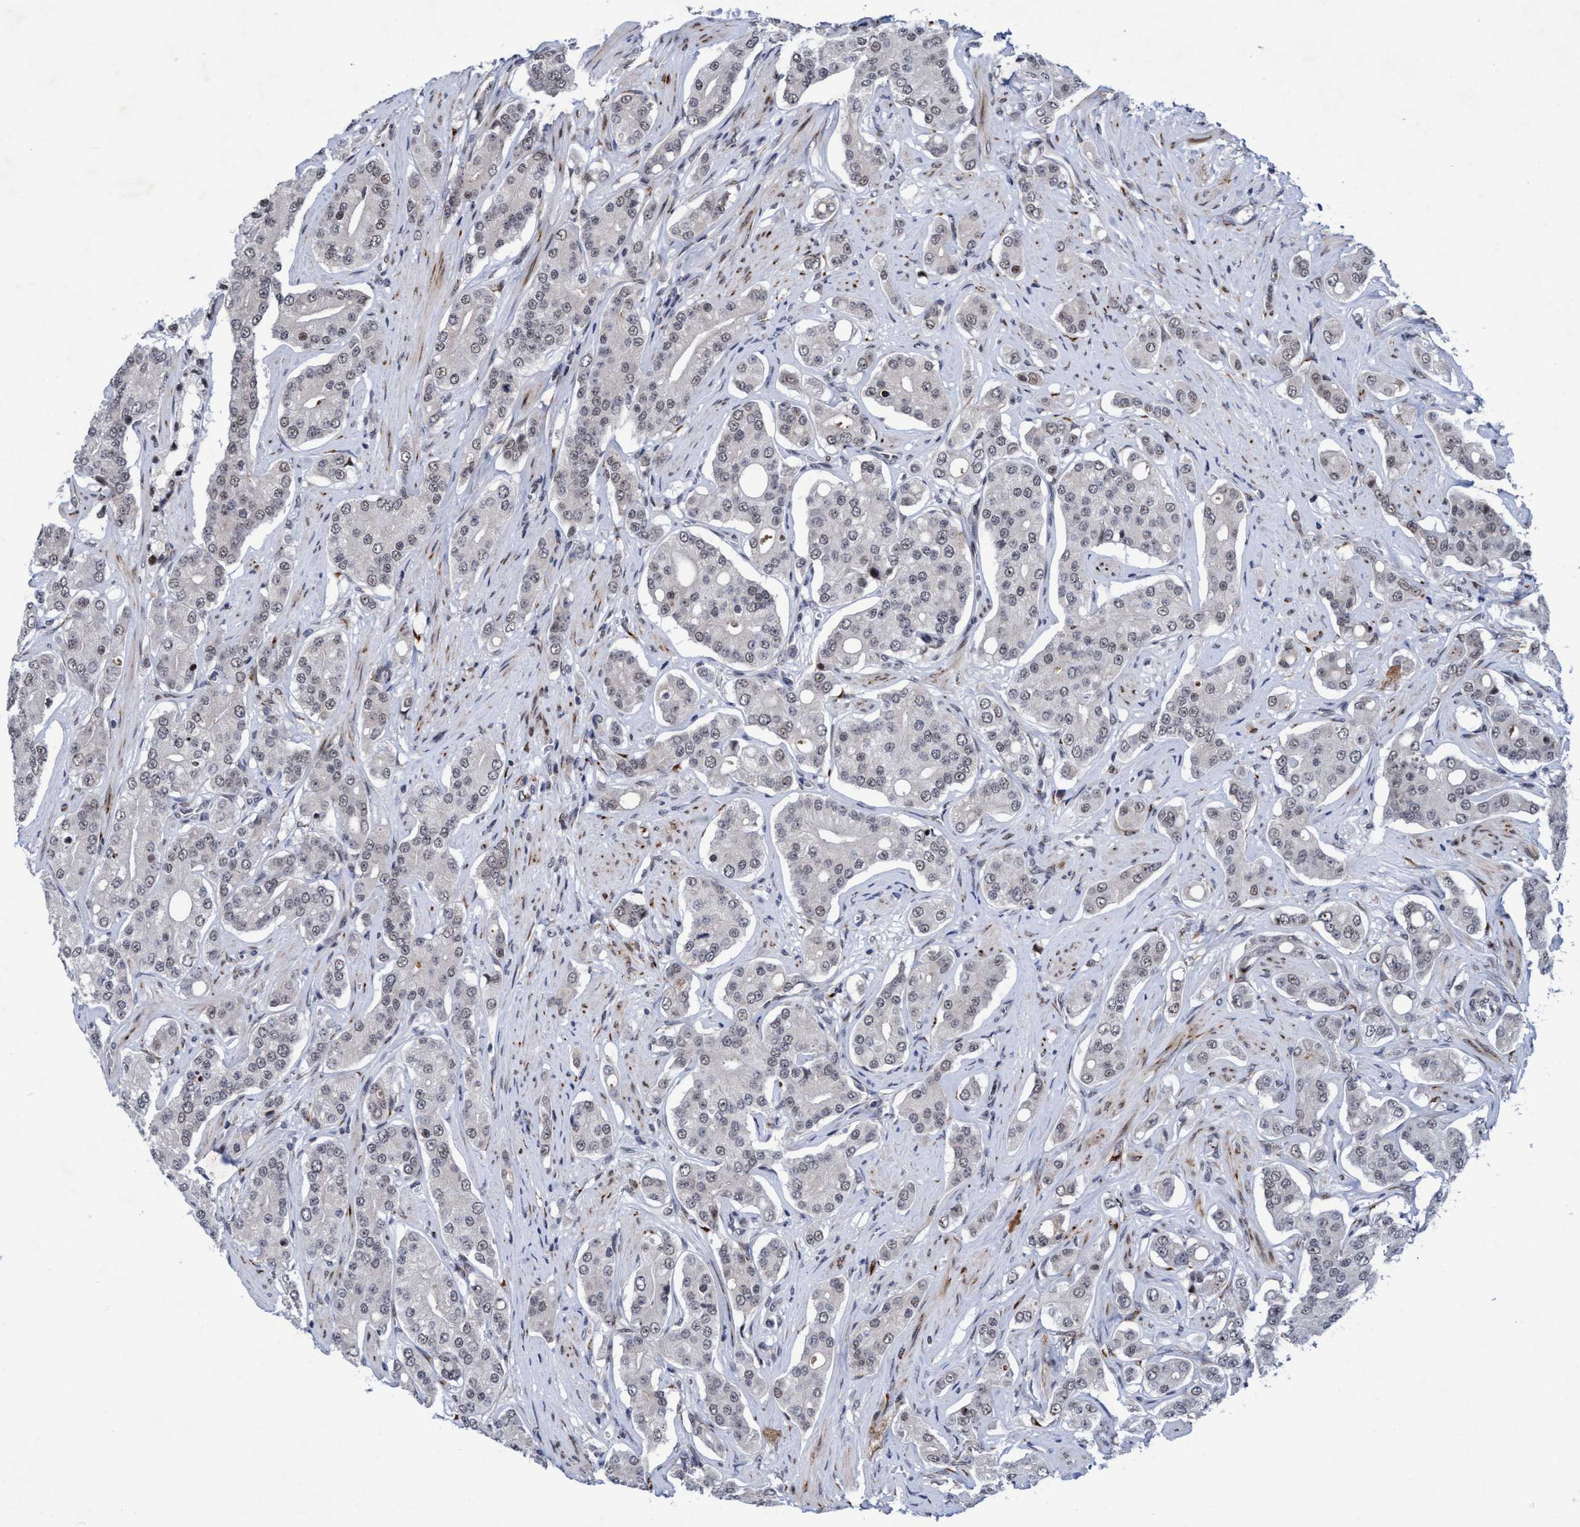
{"staining": {"intensity": "negative", "quantity": "none", "location": "none"}, "tissue": "prostate cancer", "cell_type": "Tumor cells", "image_type": "cancer", "snomed": [{"axis": "morphology", "description": "Adenocarcinoma, High grade"}, {"axis": "topography", "description": "Prostate"}], "caption": "This is an immunohistochemistry image of human prostate cancer (high-grade adenocarcinoma). There is no expression in tumor cells.", "gene": "GLT6D1", "patient": {"sex": "male", "age": 71}}